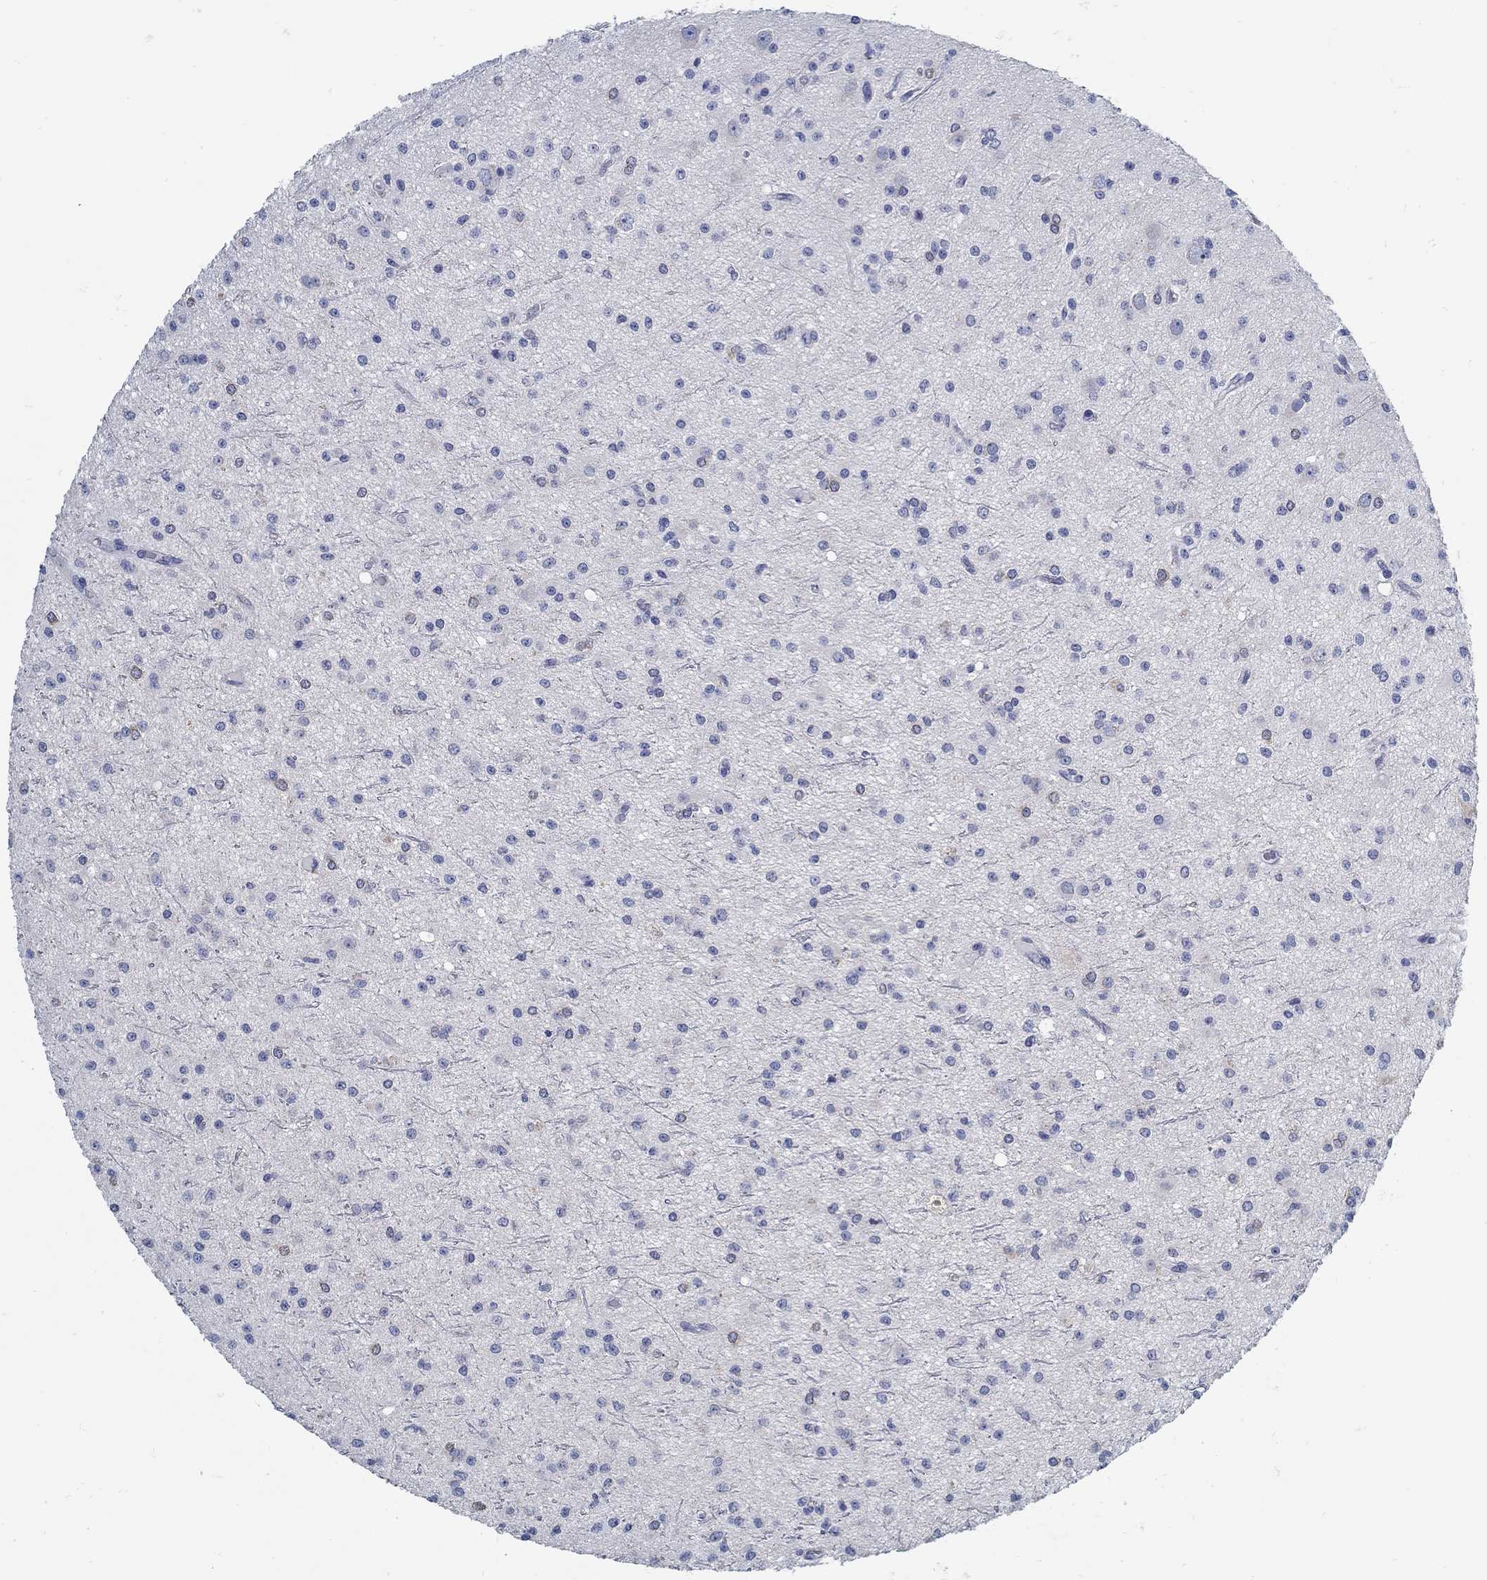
{"staining": {"intensity": "negative", "quantity": "none", "location": "none"}, "tissue": "glioma", "cell_type": "Tumor cells", "image_type": "cancer", "snomed": [{"axis": "morphology", "description": "Glioma, malignant, Low grade"}, {"axis": "topography", "description": "Brain"}], "caption": "Image shows no protein expression in tumor cells of malignant low-grade glioma tissue.", "gene": "ZFAND4", "patient": {"sex": "male", "age": 27}}